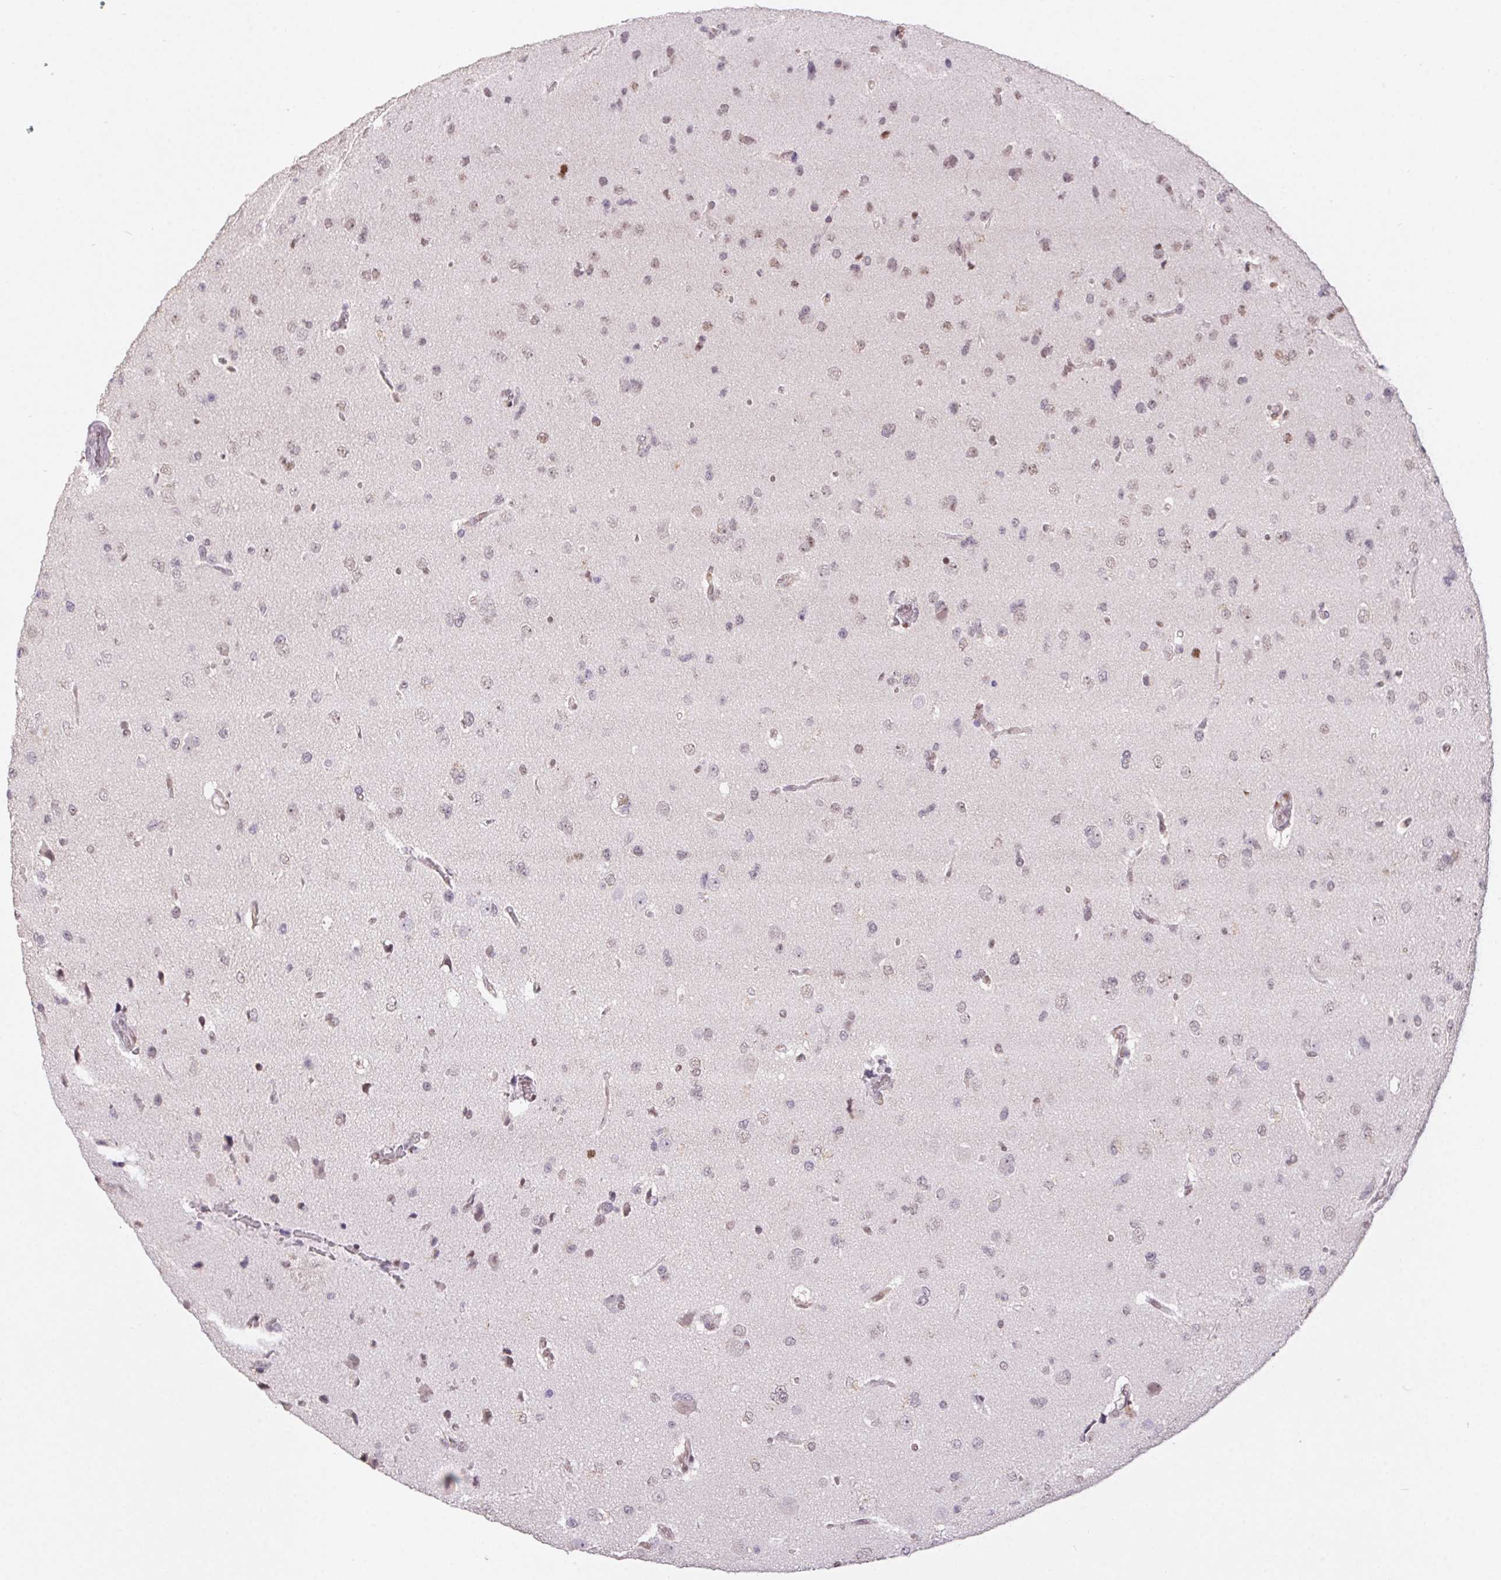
{"staining": {"intensity": "negative", "quantity": "none", "location": "none"}, "tissue": "glioma", "cell_type": "Tumor cells", "image_type": "cancer", "snomed": [{"axis": "morphology", "description": "Glioma, malignant, Low grade"}, {"axis": "topography", "description": "Brain"}], "caption": "Immunohistochemistry micrograph of malignant low-grade glioma stained for a protein (brown), which shows no expression in tumor cells.", "gene": "POLD3", "patient": {"sex": "female", "age": 55}}